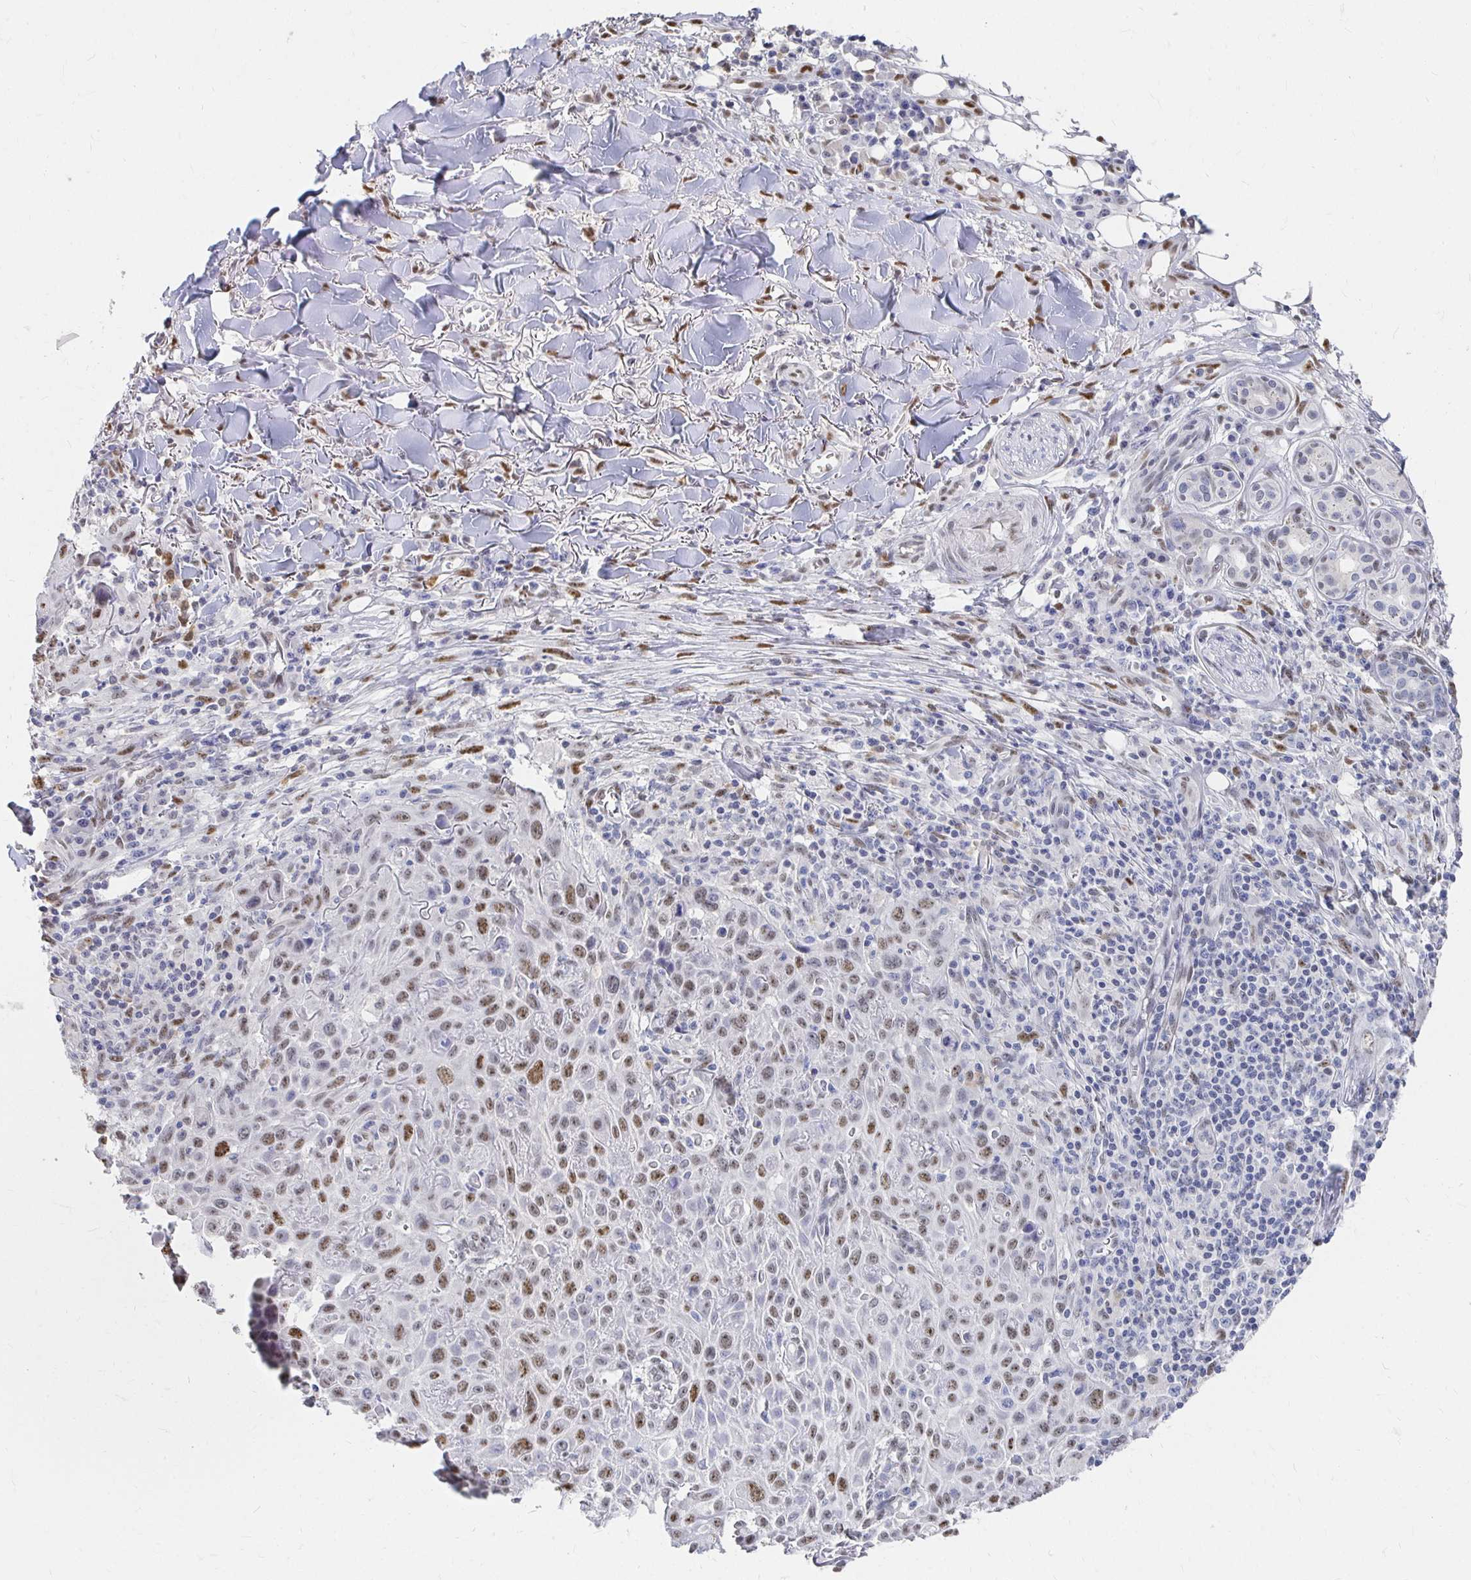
{"staining": {"intensity": "moderate", "quantity": ">75%", "location": "nuclear"}, "tissue": "skin cancer", "cell_type": "Tumor cells", "image_type": "cancer", "snomed": [{"axis": "morphology", "description": "Squamous cell carcinoma, NOS"}, {"axis": "topography", "description": "Skin"}], "caption": "Immunohistochemistry (IHC) histopathology image of neoplastic tissue: human skin cancer stained using immunohistochemistry (IHC) displays medium levels of moderate protein expression localized specifically in the nuclear of tumor cells, appearing as a nuclear brown color.", "gene": "CLIC3", "patient": {"sex": "male", "age": 75}}